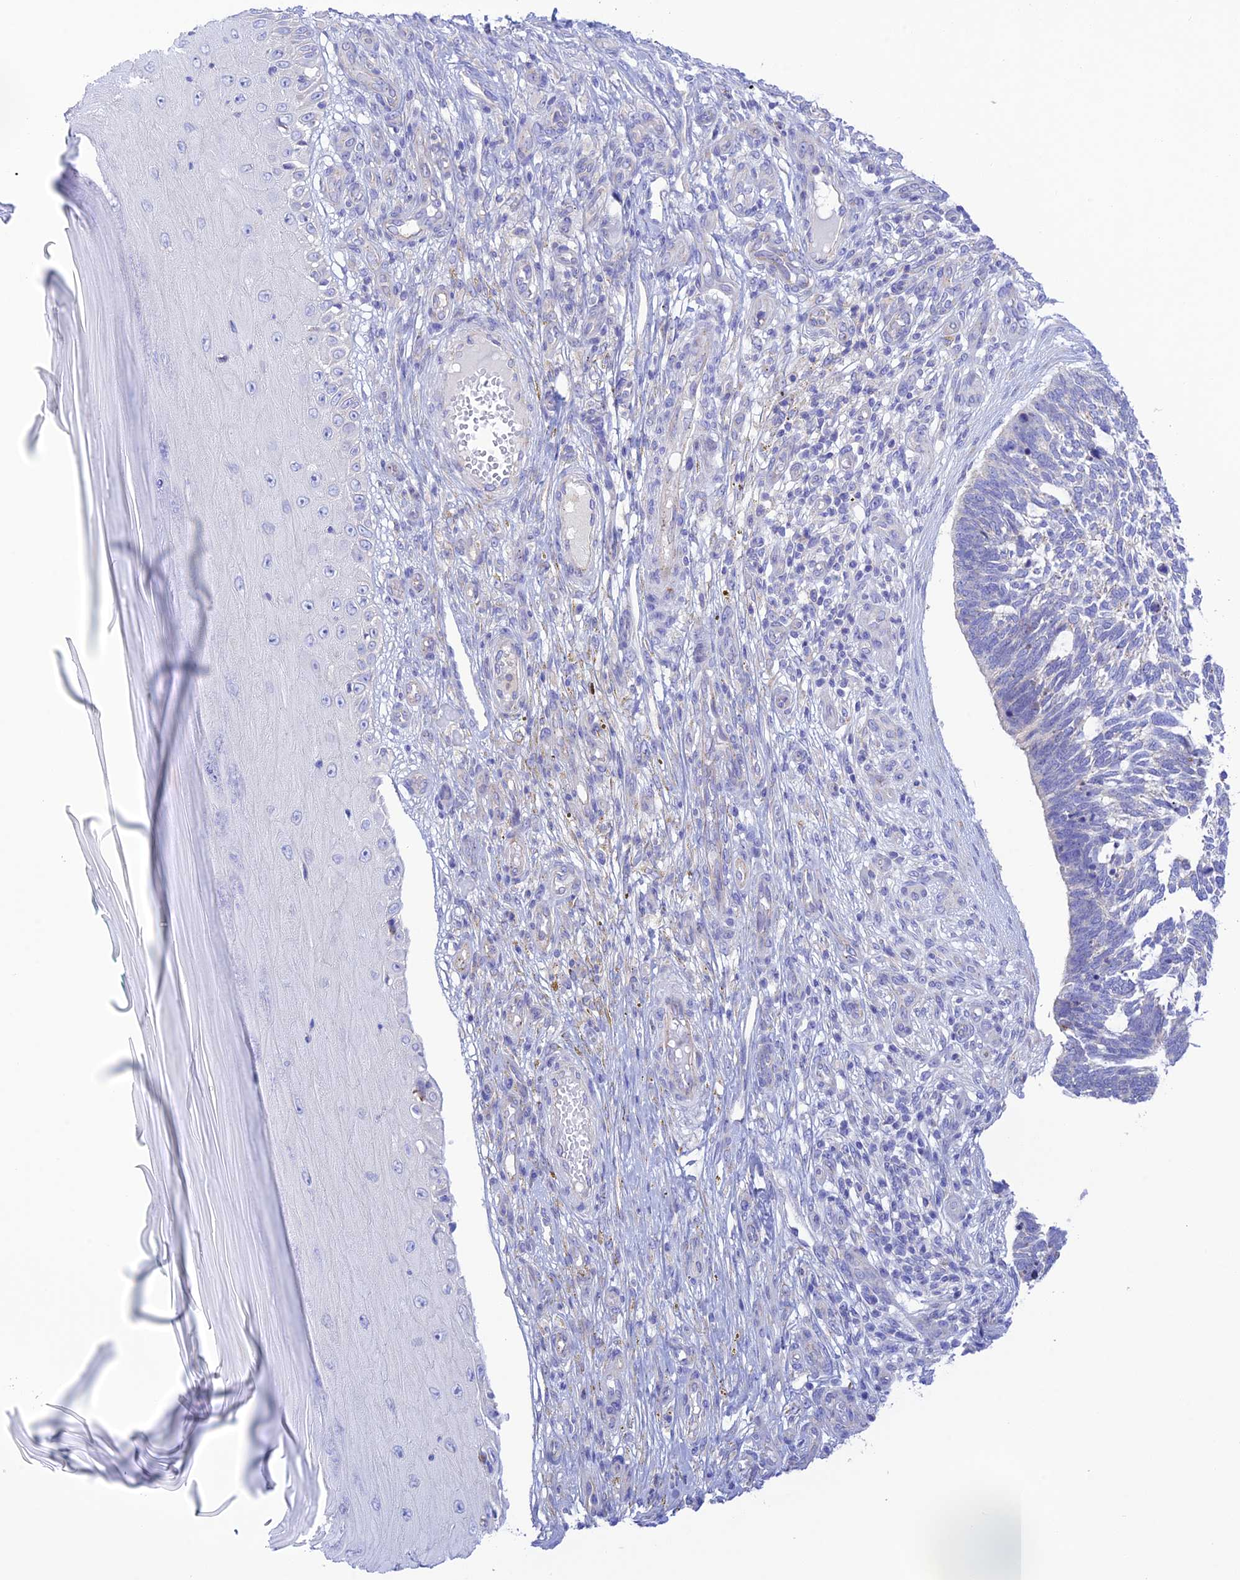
{"staining": {"intensity": "negative", "quantity": "none", "location": "none"}, "tissue": "skin cancer", "cell_type": "Tumor cells", "image_type": "cancer", "snomed": [{"axis": "morphology", "description": "Basal cell carcinoma"}, {"axis": "topography", "description": "Skin"}], "caption": "Tumor cells are negative for protein expression in human skin cancer (basal cell carcinoma).", "gene": "CHSY3", "patient": {"sex": "male", "age": 88}}